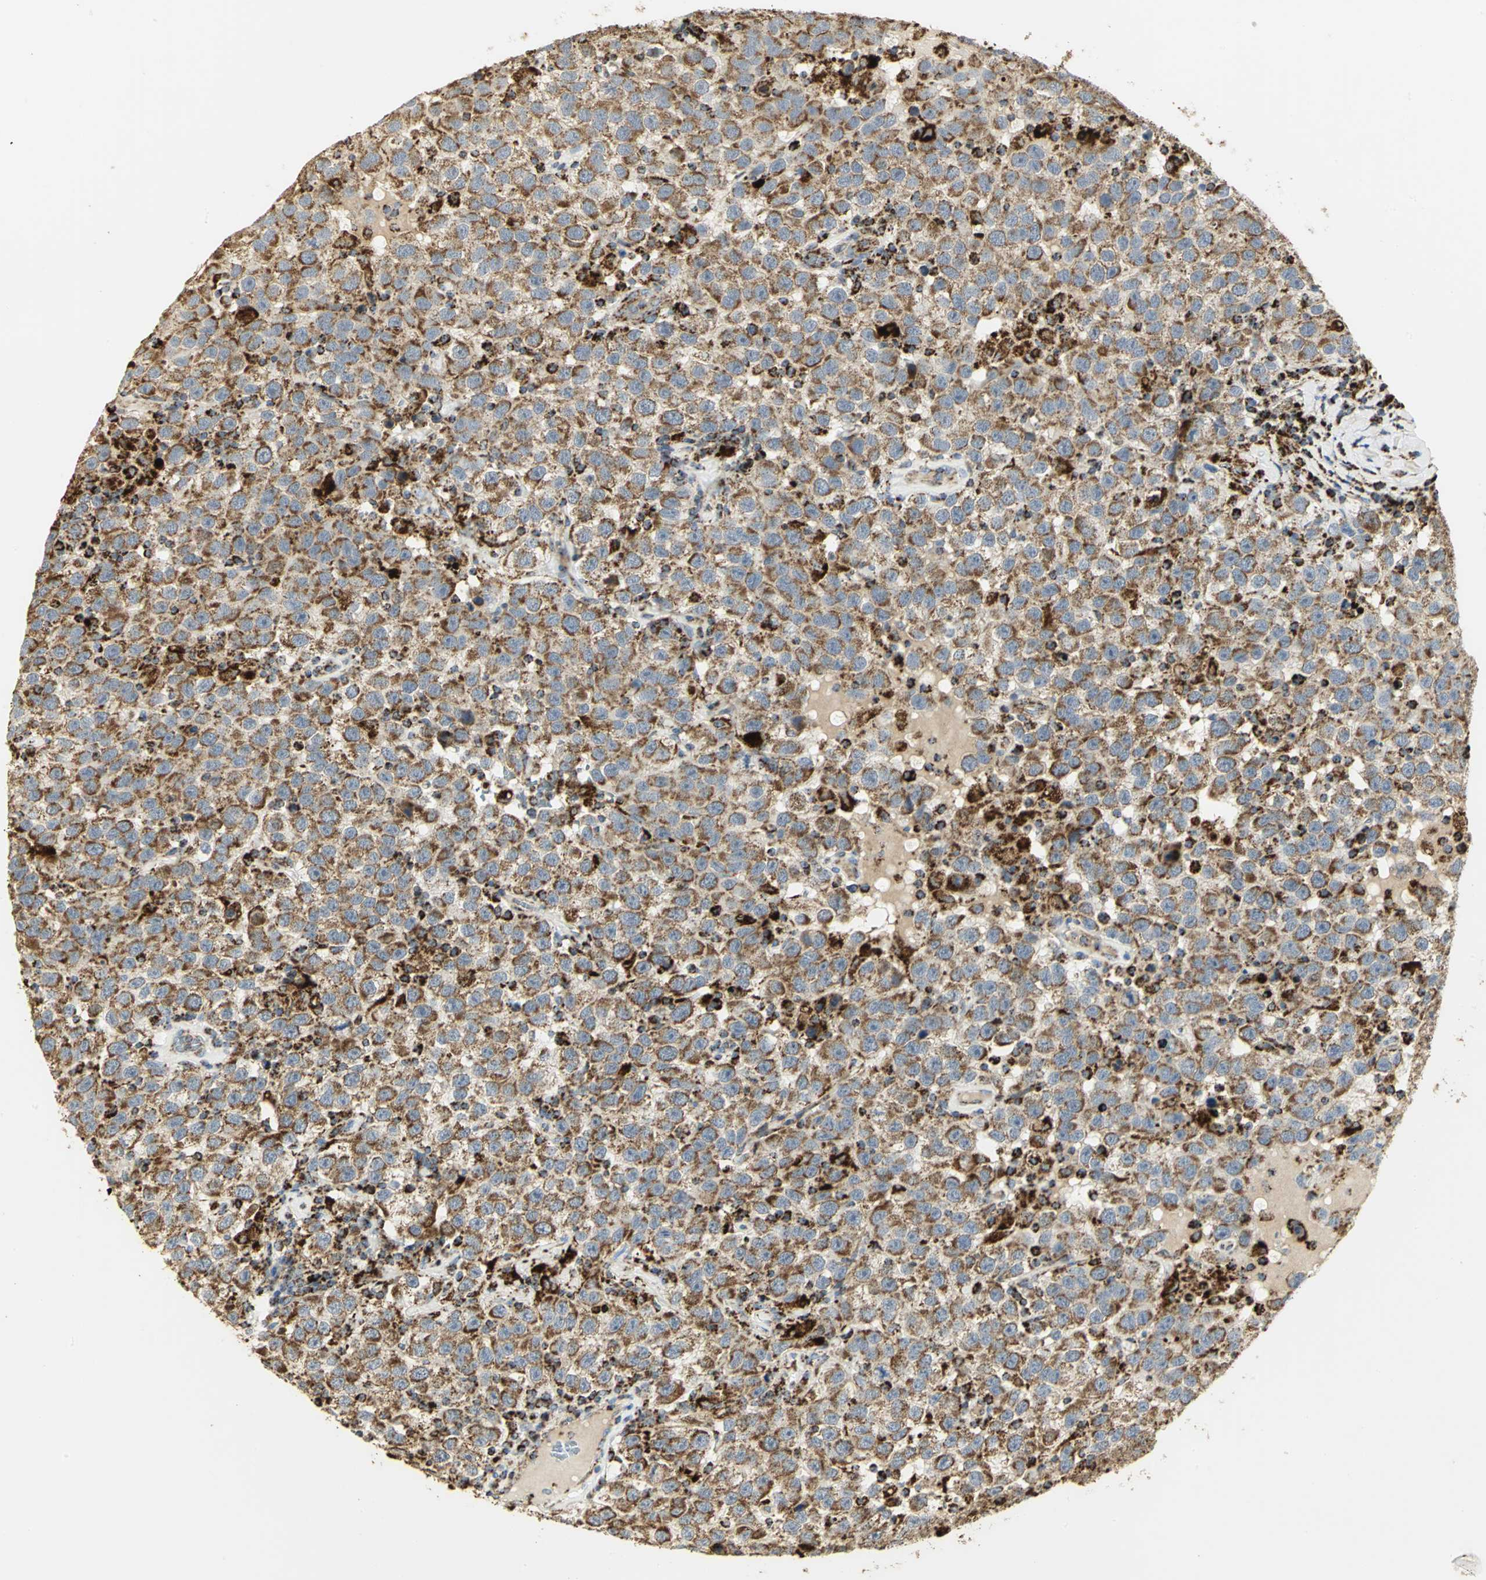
{"staining": {"intensity": "moderate", "quantity": ">75%", "location": "cytoplasmic/membranous"}, "tissue": "testis cancer", "cell_type": "Tumor cells", "image_type": "cancer", "snomed": [{"axis": "morphology", "description": "Seminoma, NOS"}, {"axis": "topography", "description": "Testis"}], "caption": "Human seminoma (testis) stained with a brown dye reveals moderate cytoplasmic/membranous positive staining in approximately >75% of tumor cells.", "gene": "VDAC1", "patient": {"sex": "male", "age": 41}}